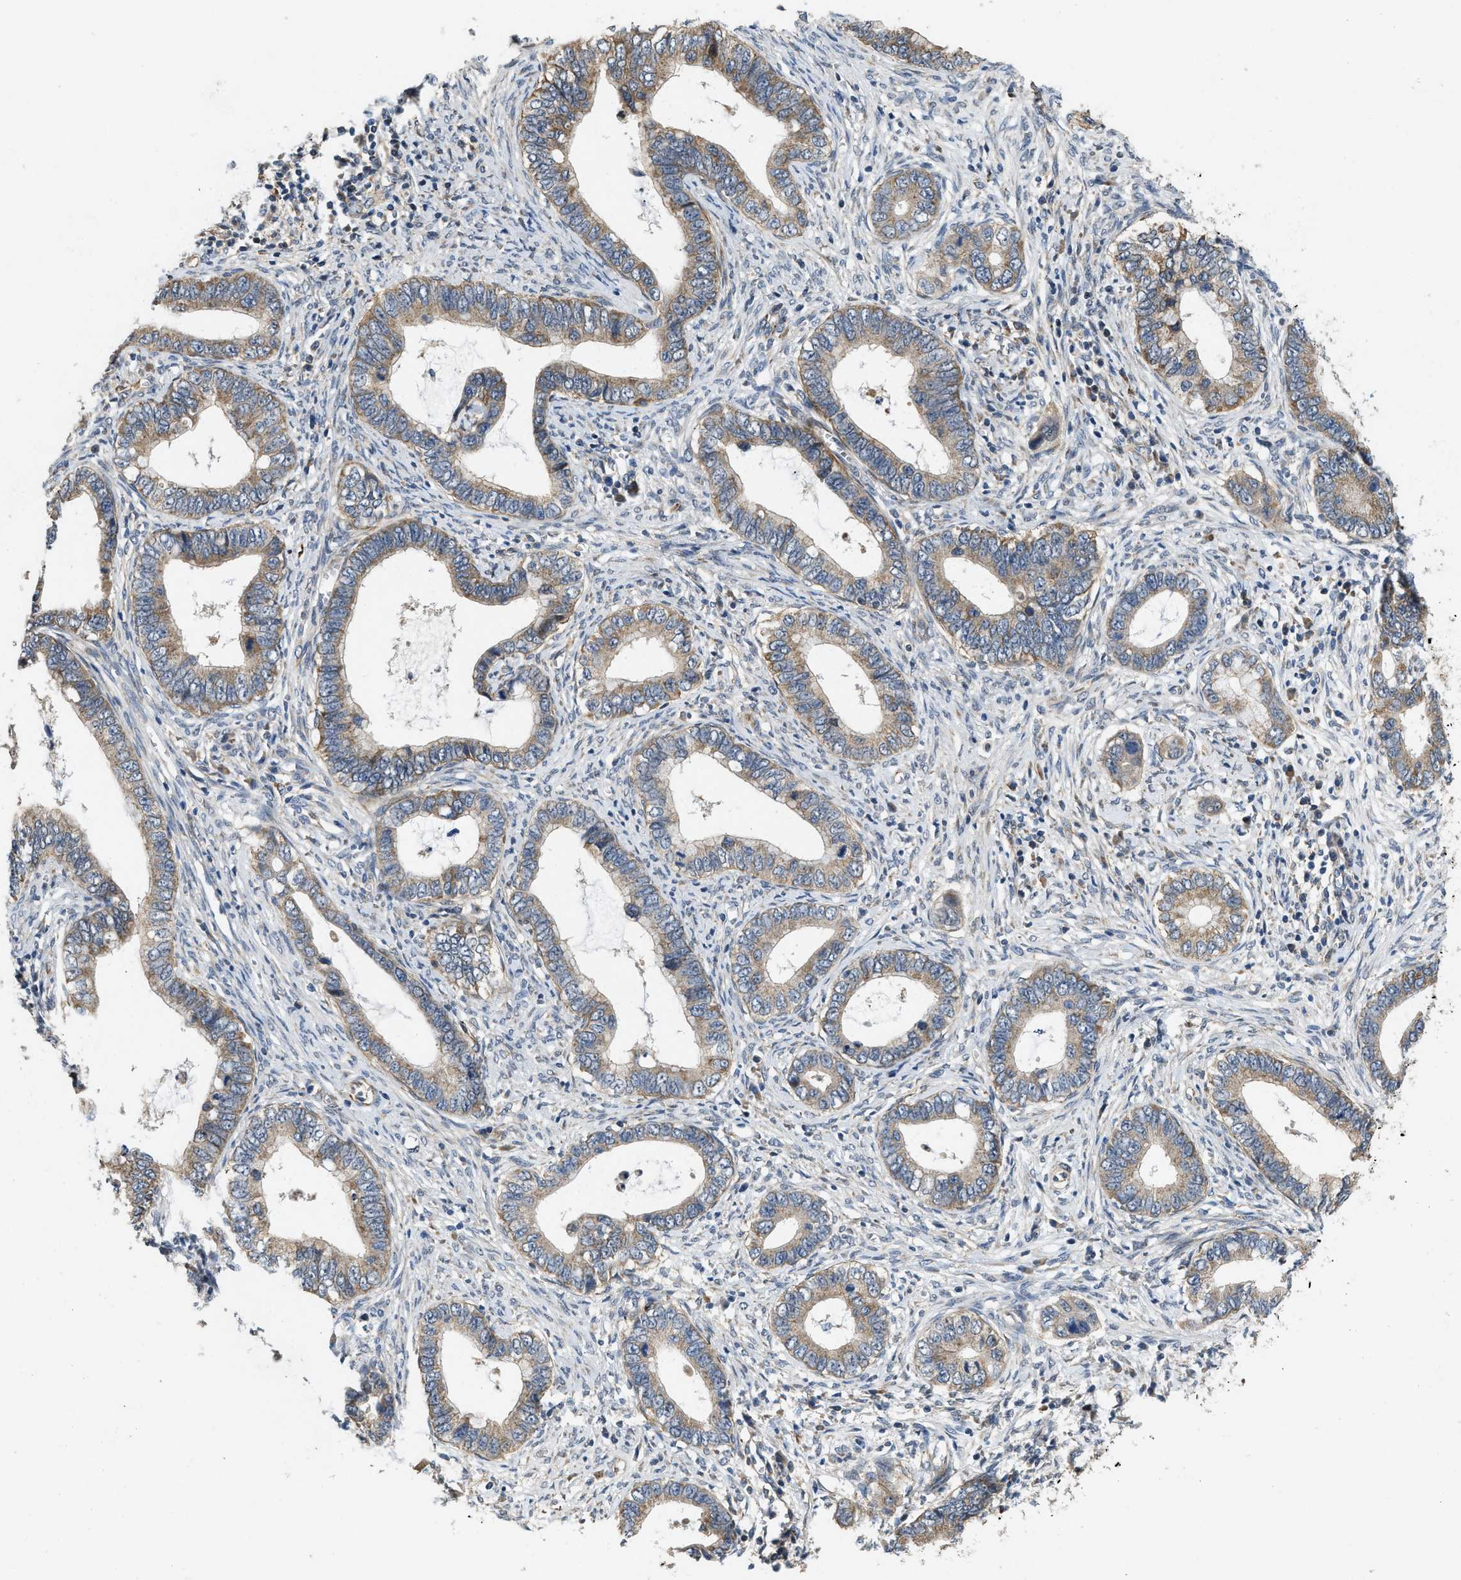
{"staining": {"intensity": "moderate", "quantity": ">75%", "location": "cytoplasmic/membranous"}, "tissue": "cervical cancer", "cell_type": "Tumor cells", "image_type": "cancer", "snomed": [{"axis": "morphology", "description": "Adenocarcinoma, NOS"}, {"axis": "topography", "description": "Cervix"}], "caption": "Moderate cytoplasmic/membranous protein staining is identified in approximately >75% of tumor cells in adenocarcinoma (cervical).", "gene": "ZNF599", "patient": {"sex": "female", "age": 44}}